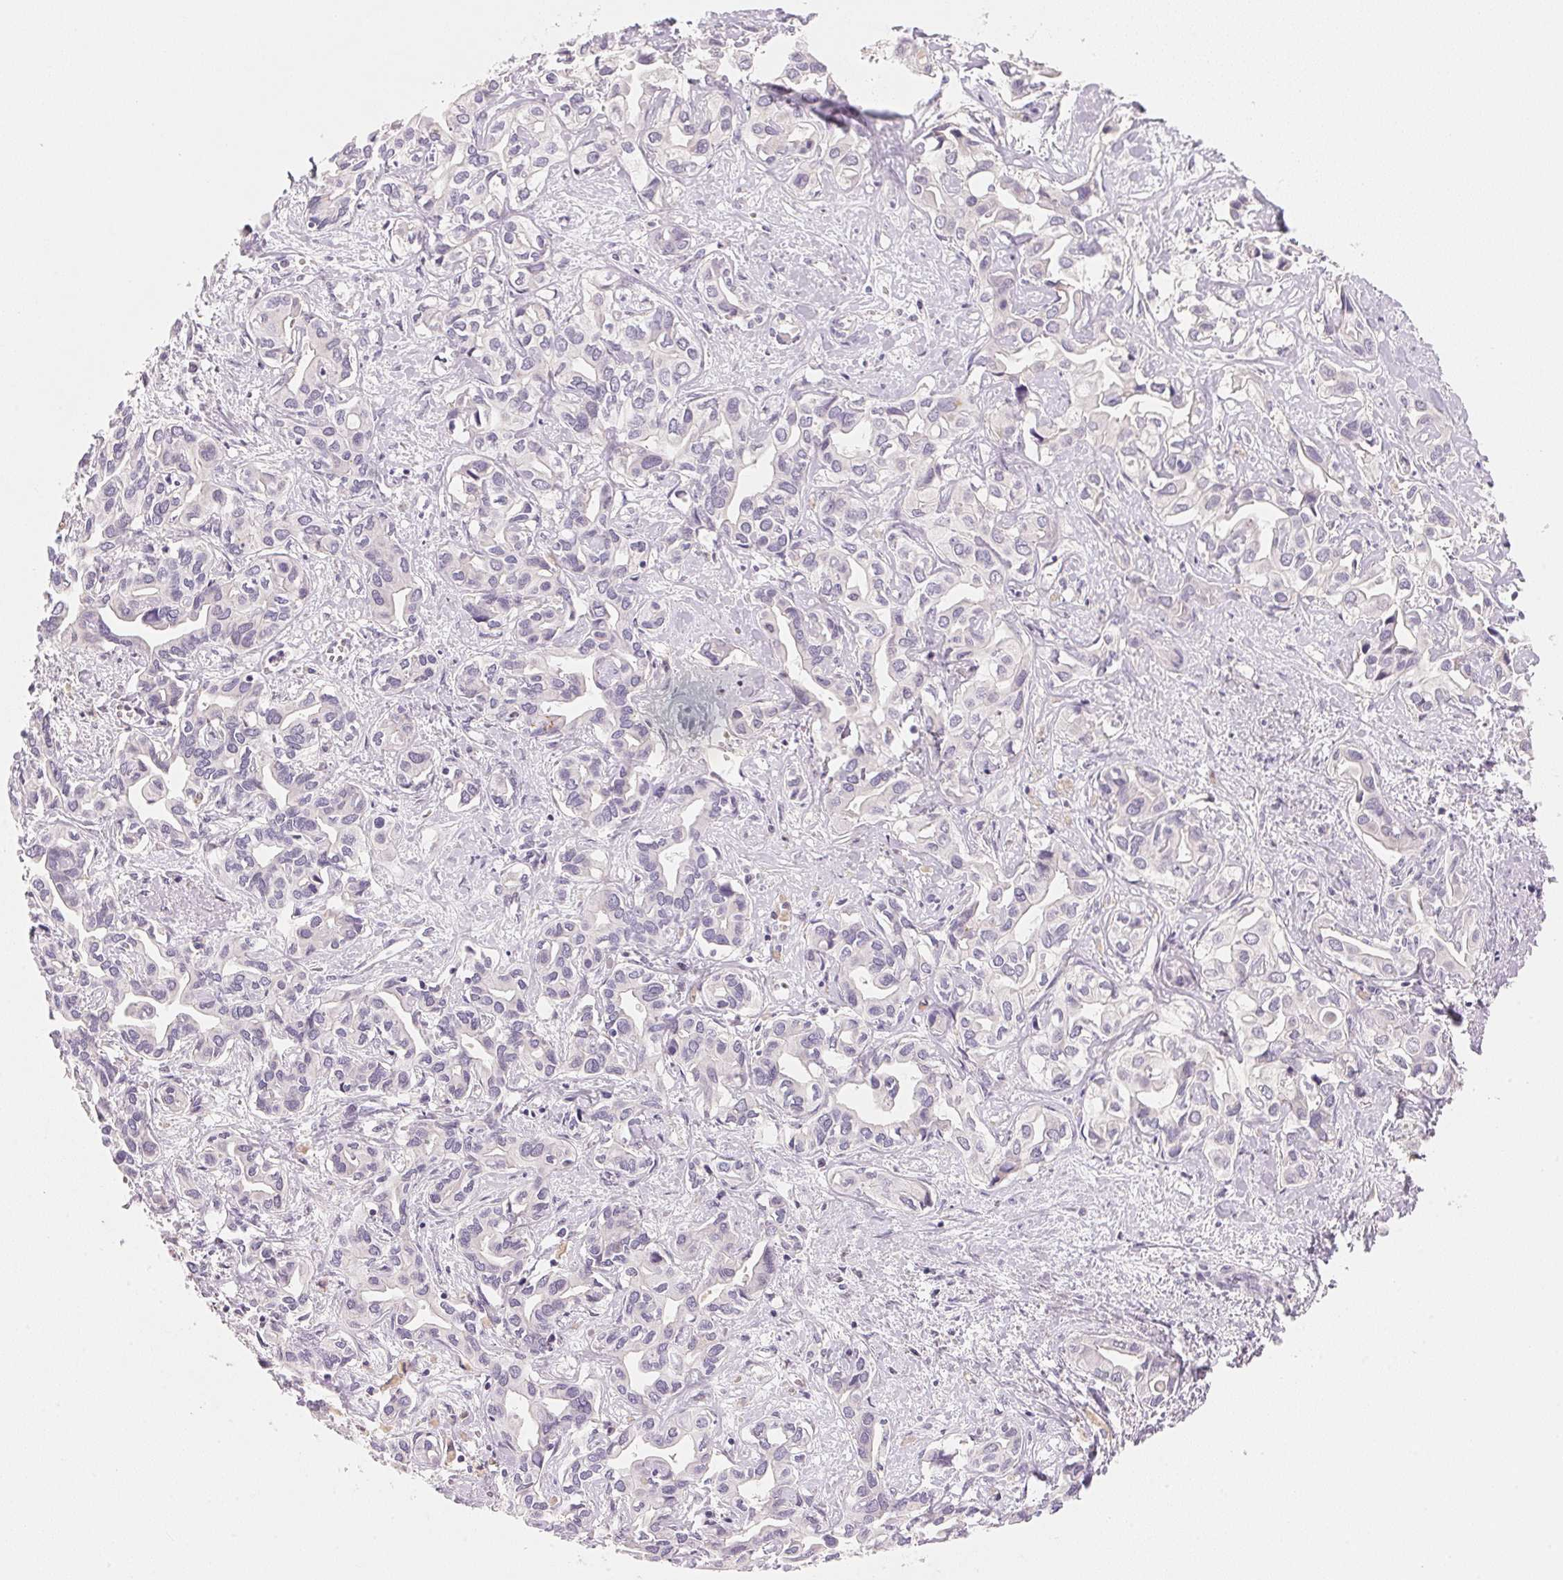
{"staining": {"intensity": "negative", "quantity": "none", "location": "none"}, "tissue": "liver cancer", "cell_type": "Tumor cells", "image_type": "cancer", "snomed": [{"axis": "morphology", "description": "Cholangiocarcinoma"}, {"axis": "topography", "description": "Liver"}], "caption": "An immunohistochemistry image of cholangiocarcinoma (liver) is shown. There is no staining in tumor cells of cholangiocarcinoma (liver).", "gene": "MCOLN3", "patient": {"sex": "female", "age": 64}}